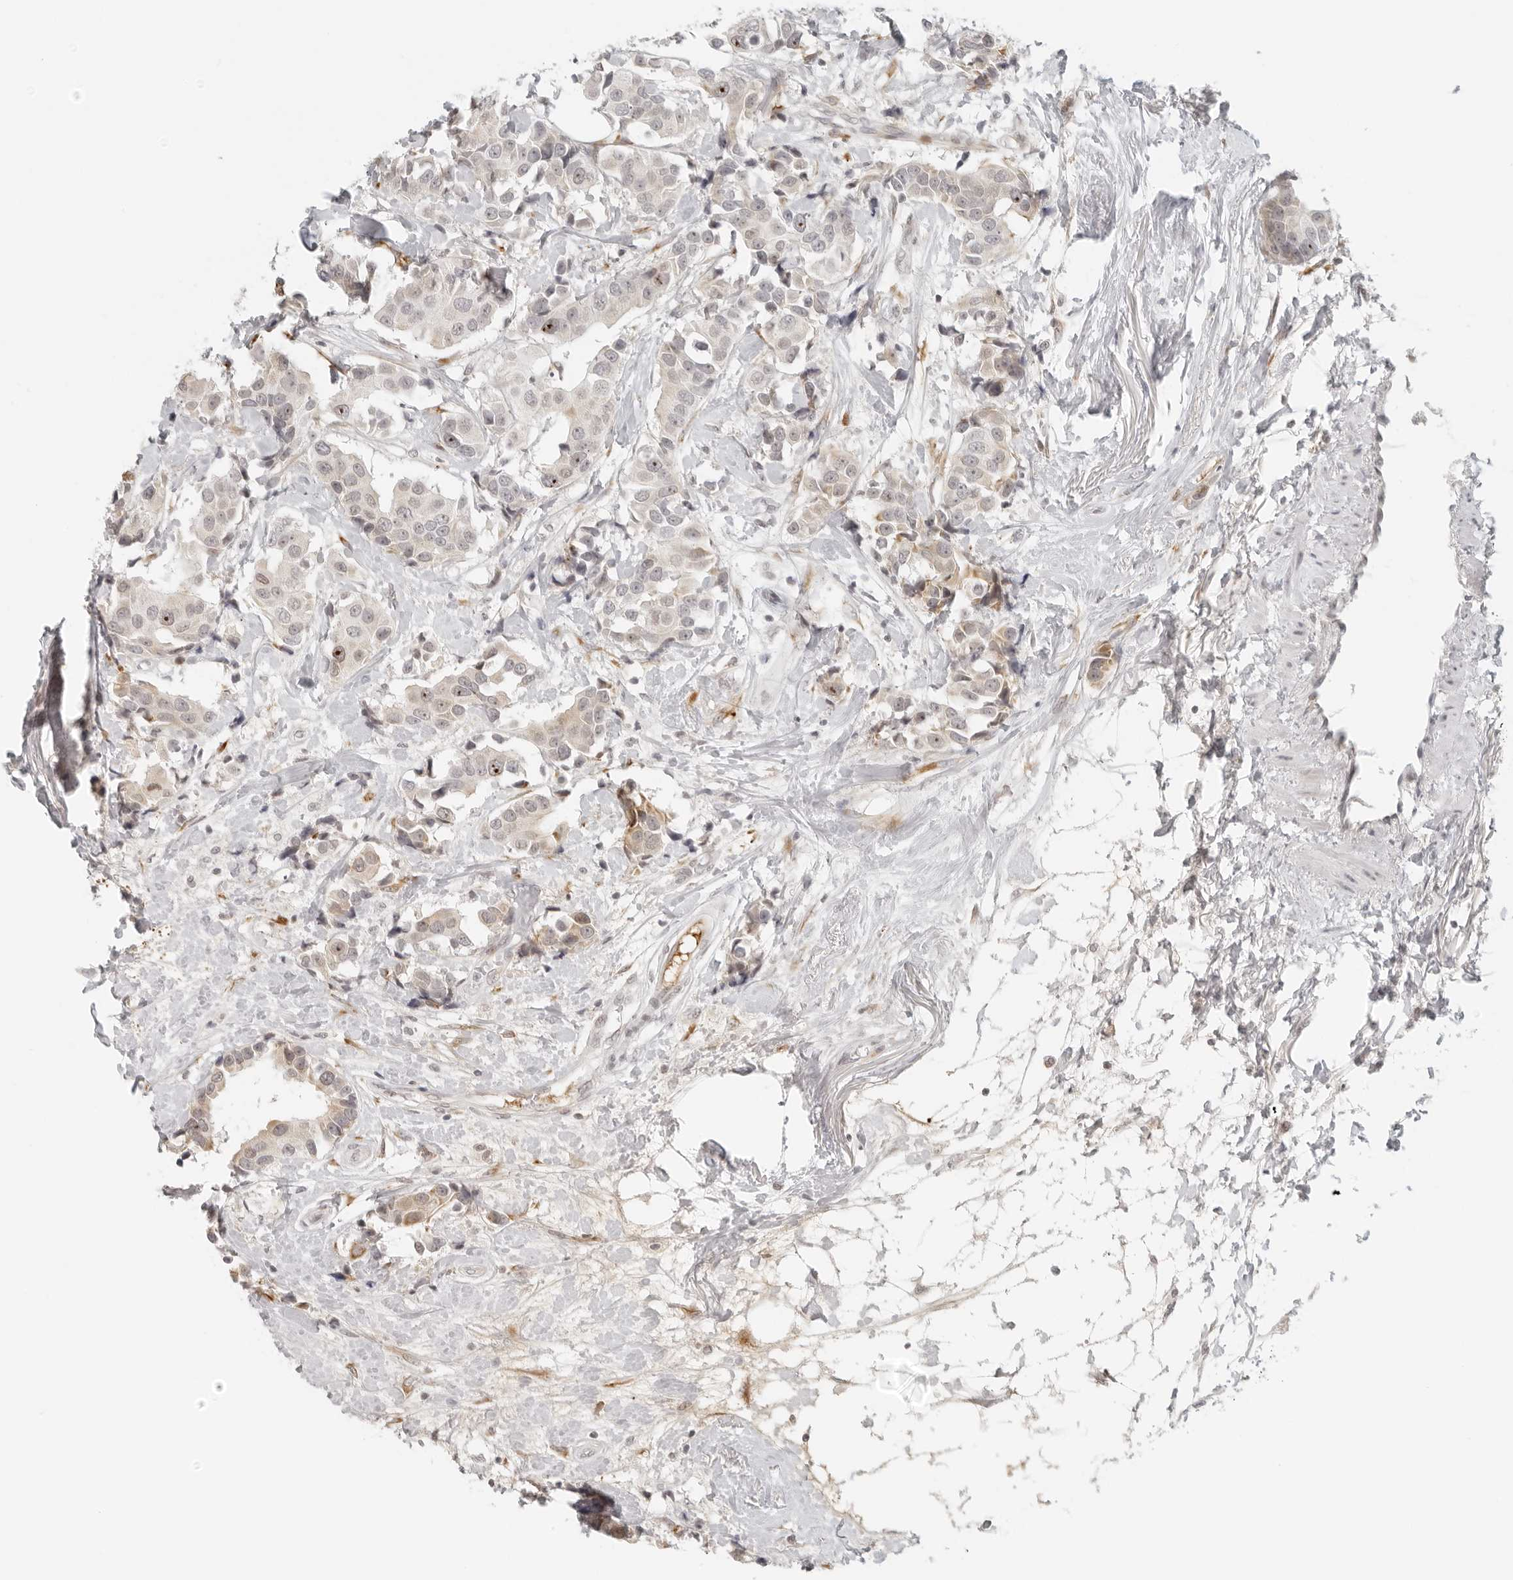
{"staining": {"intensity": "moderate", "quantity": "<25%", "location": "nuclear"}, "tissue": "breast cancer", "cell_type": "Tumor cells", "image_type": "cancer", "snomed": [{"axis": "morphology", "description": "Normal tissue, NOS"}, {"axis": "morphology", "description": "Duct carcinoma"}, {"axis": "topography", "description": "Breast"}], "caption": "Immunohistochemical staining of human breast cancer (intraductal carcinoma) exhibits moderate nuclear protein staining in about <25% of tumor cells.", "gene": "ZNF678", "patient": {"sex": "female", "age": 39}}